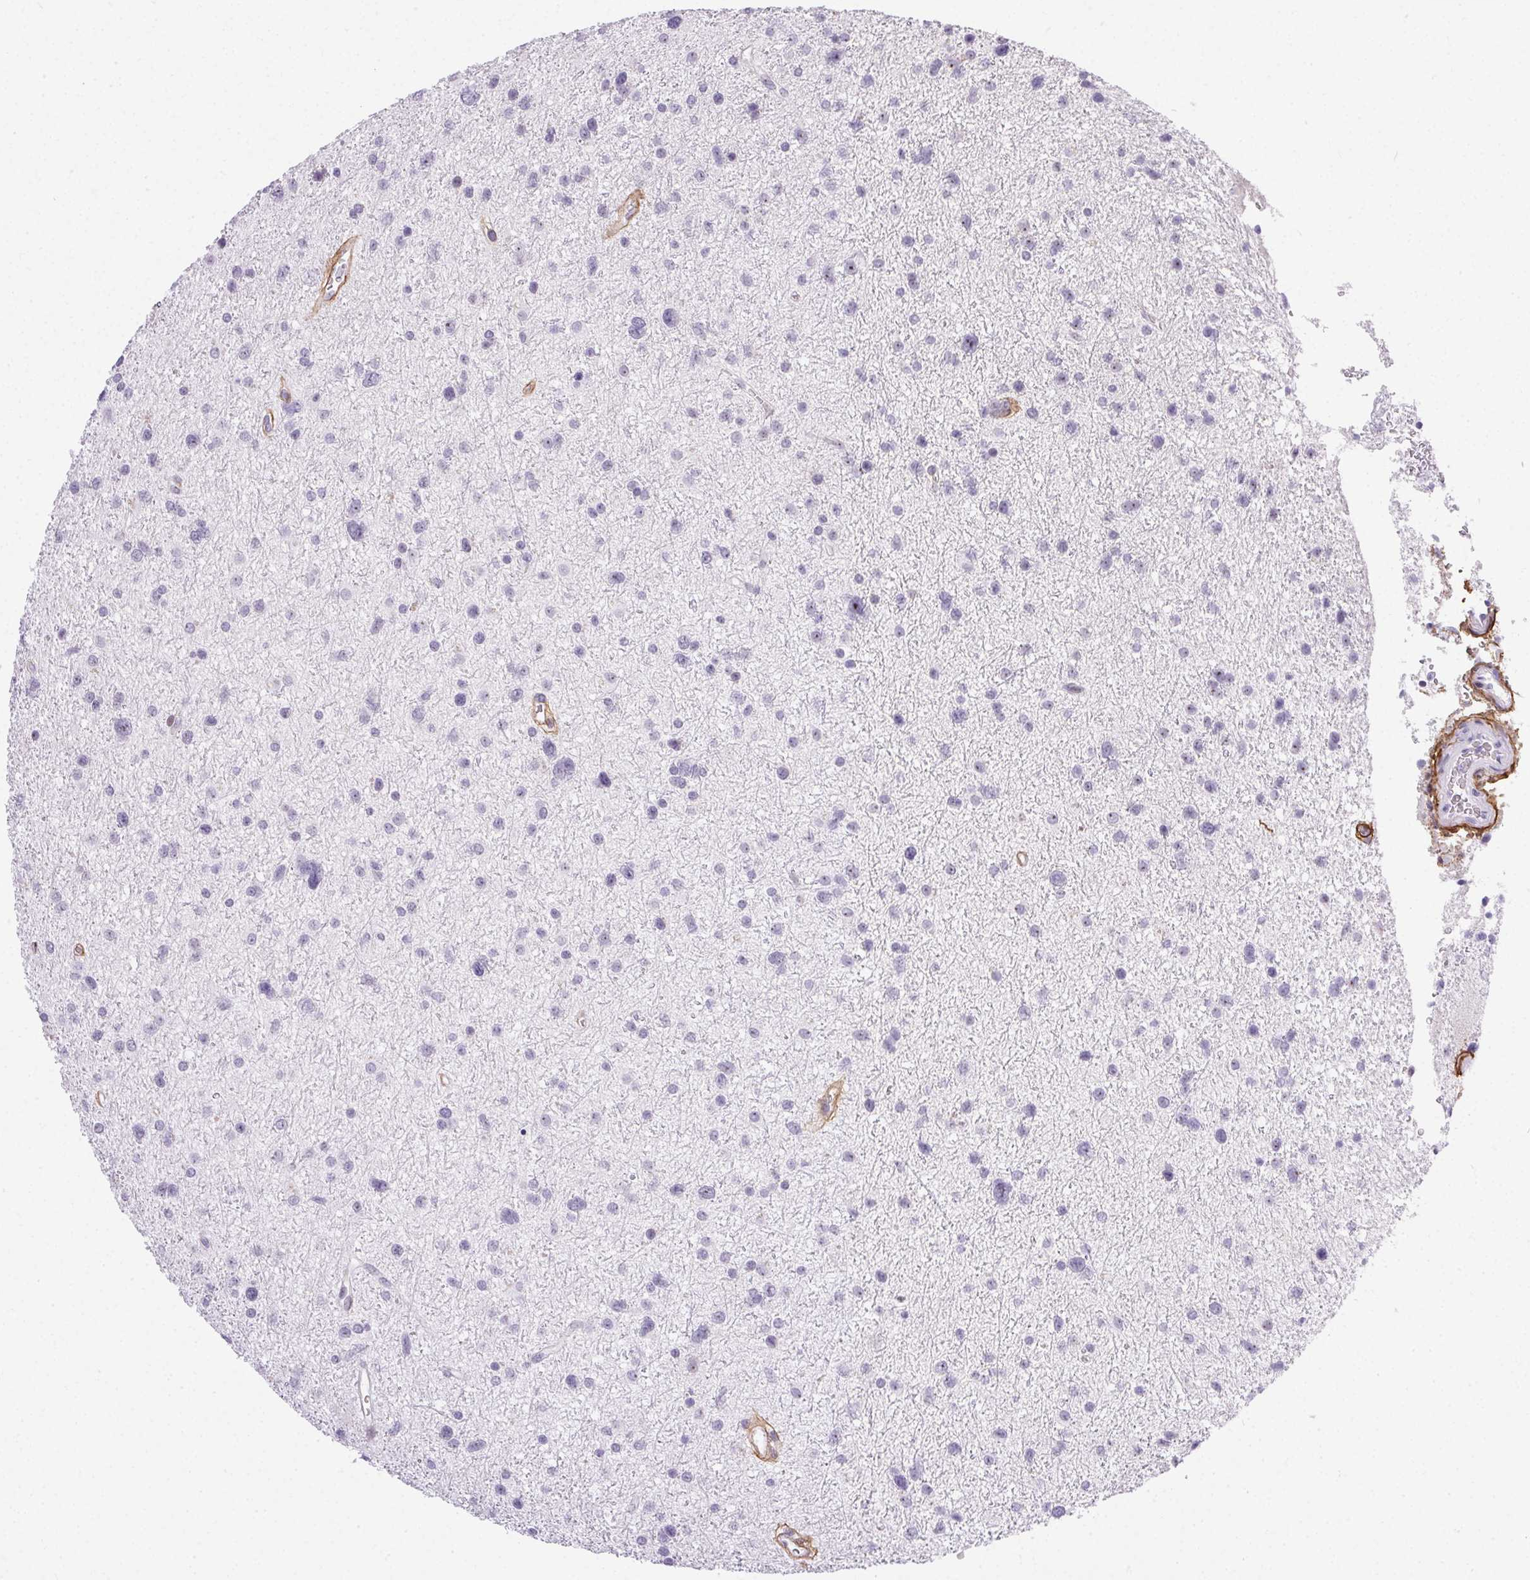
{"staining": {"intensity": "negative", "quantity": "none", "location": "none"}, "tissue": "glioma", "cell_type": "Tumor cells", "image_type": "cancer", "snomed": [{"axis": "morphology", "description": "Glioma, malignant, Low grade"}, {"axis": "topography", "description": "Brain"}], "caption": "Immunohistochemistry (IHC) of glioma reveals no positivity in tumor cells. (DAB (3,3'-diaminobenzidine) immunohistochemistry (IHC) with hematoxylin counter stain).", "gene": "PDZD2", "patient": {"sex": "female", "age": 55}}